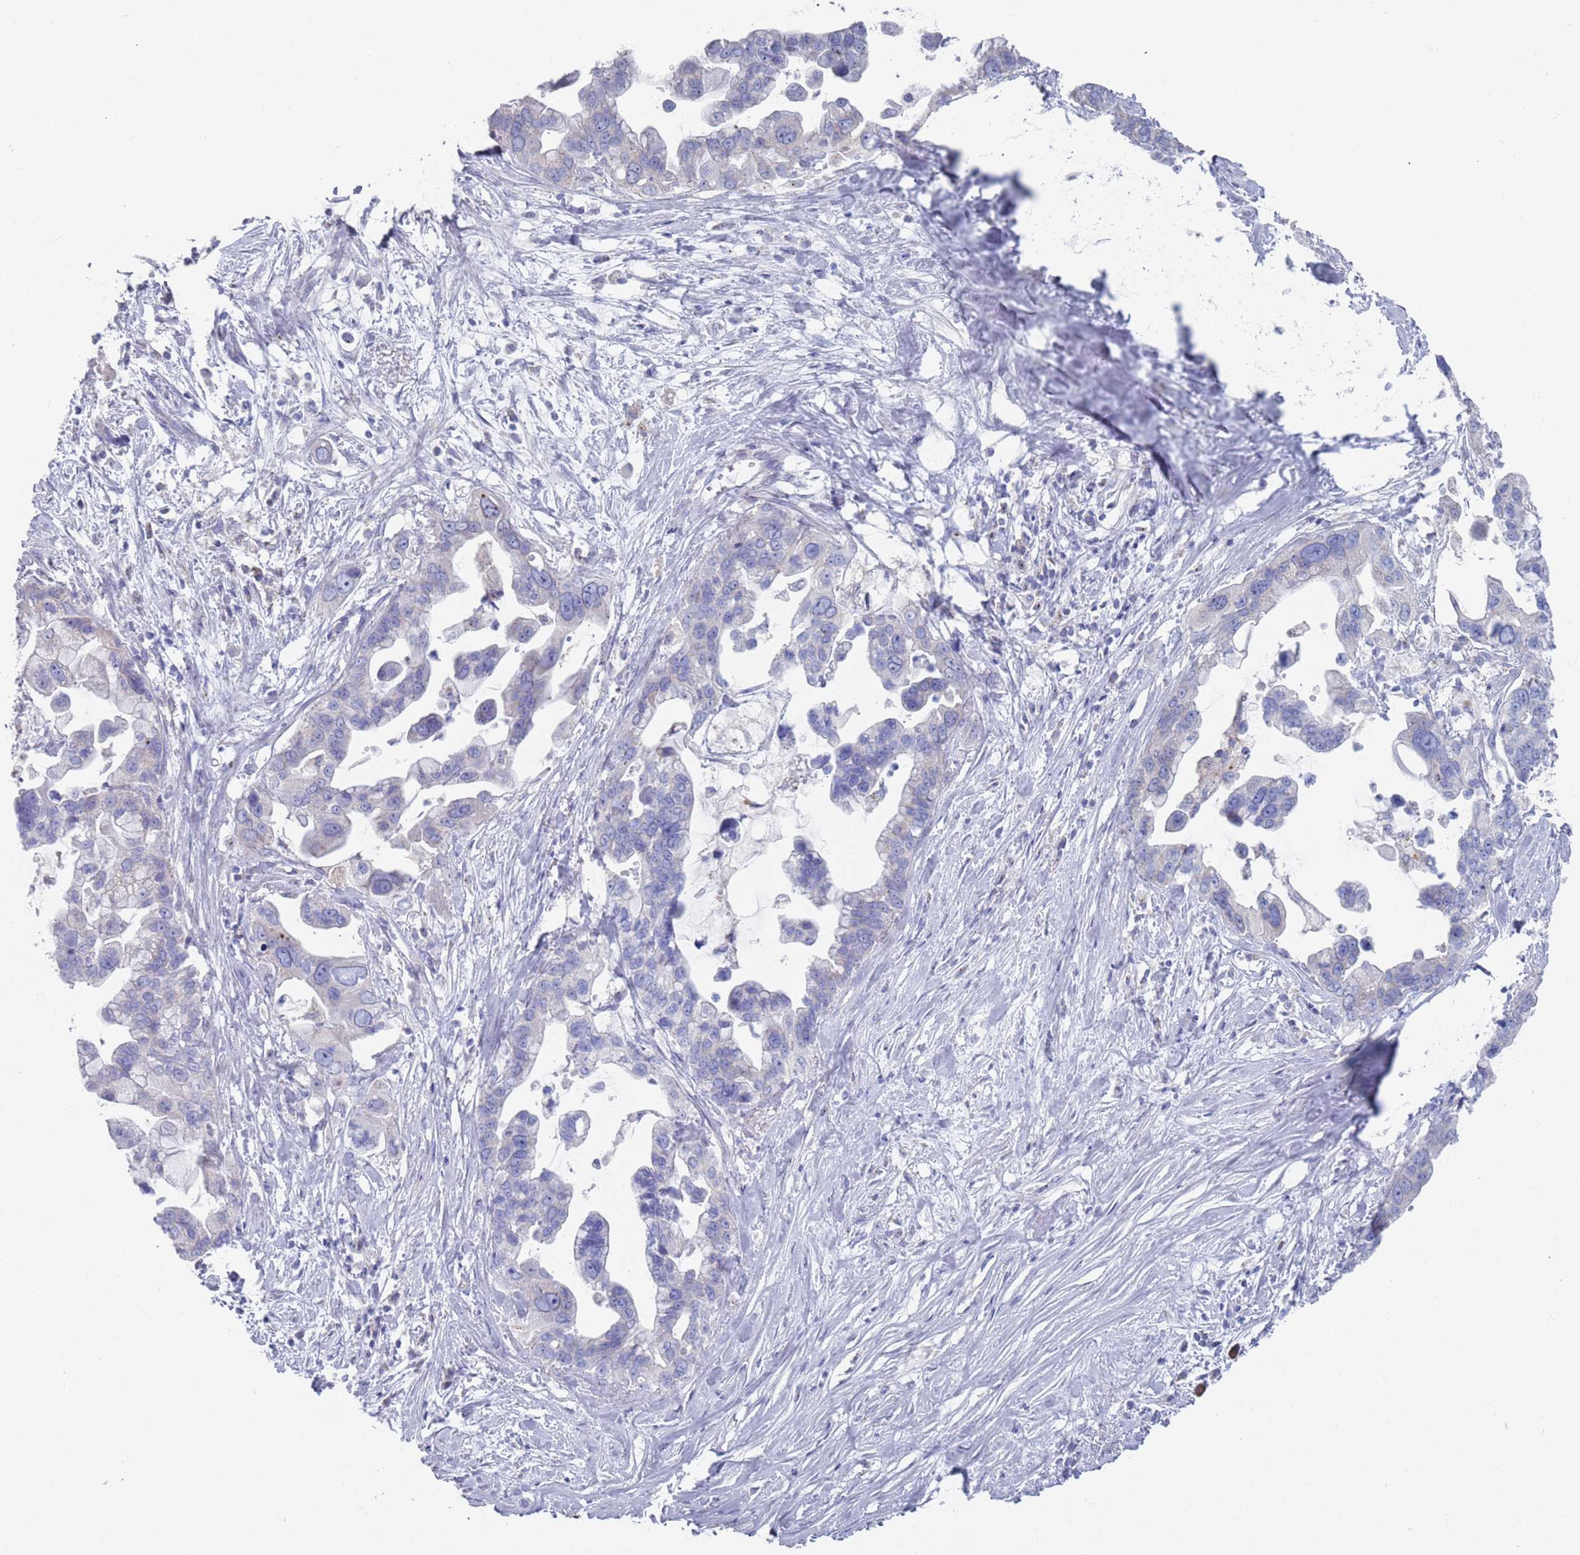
{"staining": {"intensity": "negative", "quantity": "none", "location": "none"}, "tissue": "pancreatic cancer", "cell_type": "Tumor cells", "image_type": "cancer", "snomed": [{"axis": "morphology", "description": "Adenocarcinoma, NOS"}, {"axis": "topography", "description": "Pancreas"}], "caption": "Immunohistochemical staining of human pancreatic adenocarcinoma reveals no significant positivity in tumor cells. Brightfield microscopy of IHC stained with DAB (brown) and hematoxylin (blue), captured at high magnification.", "gene": "MAT1A", "patient": {"sex": "female", "age": 83}}